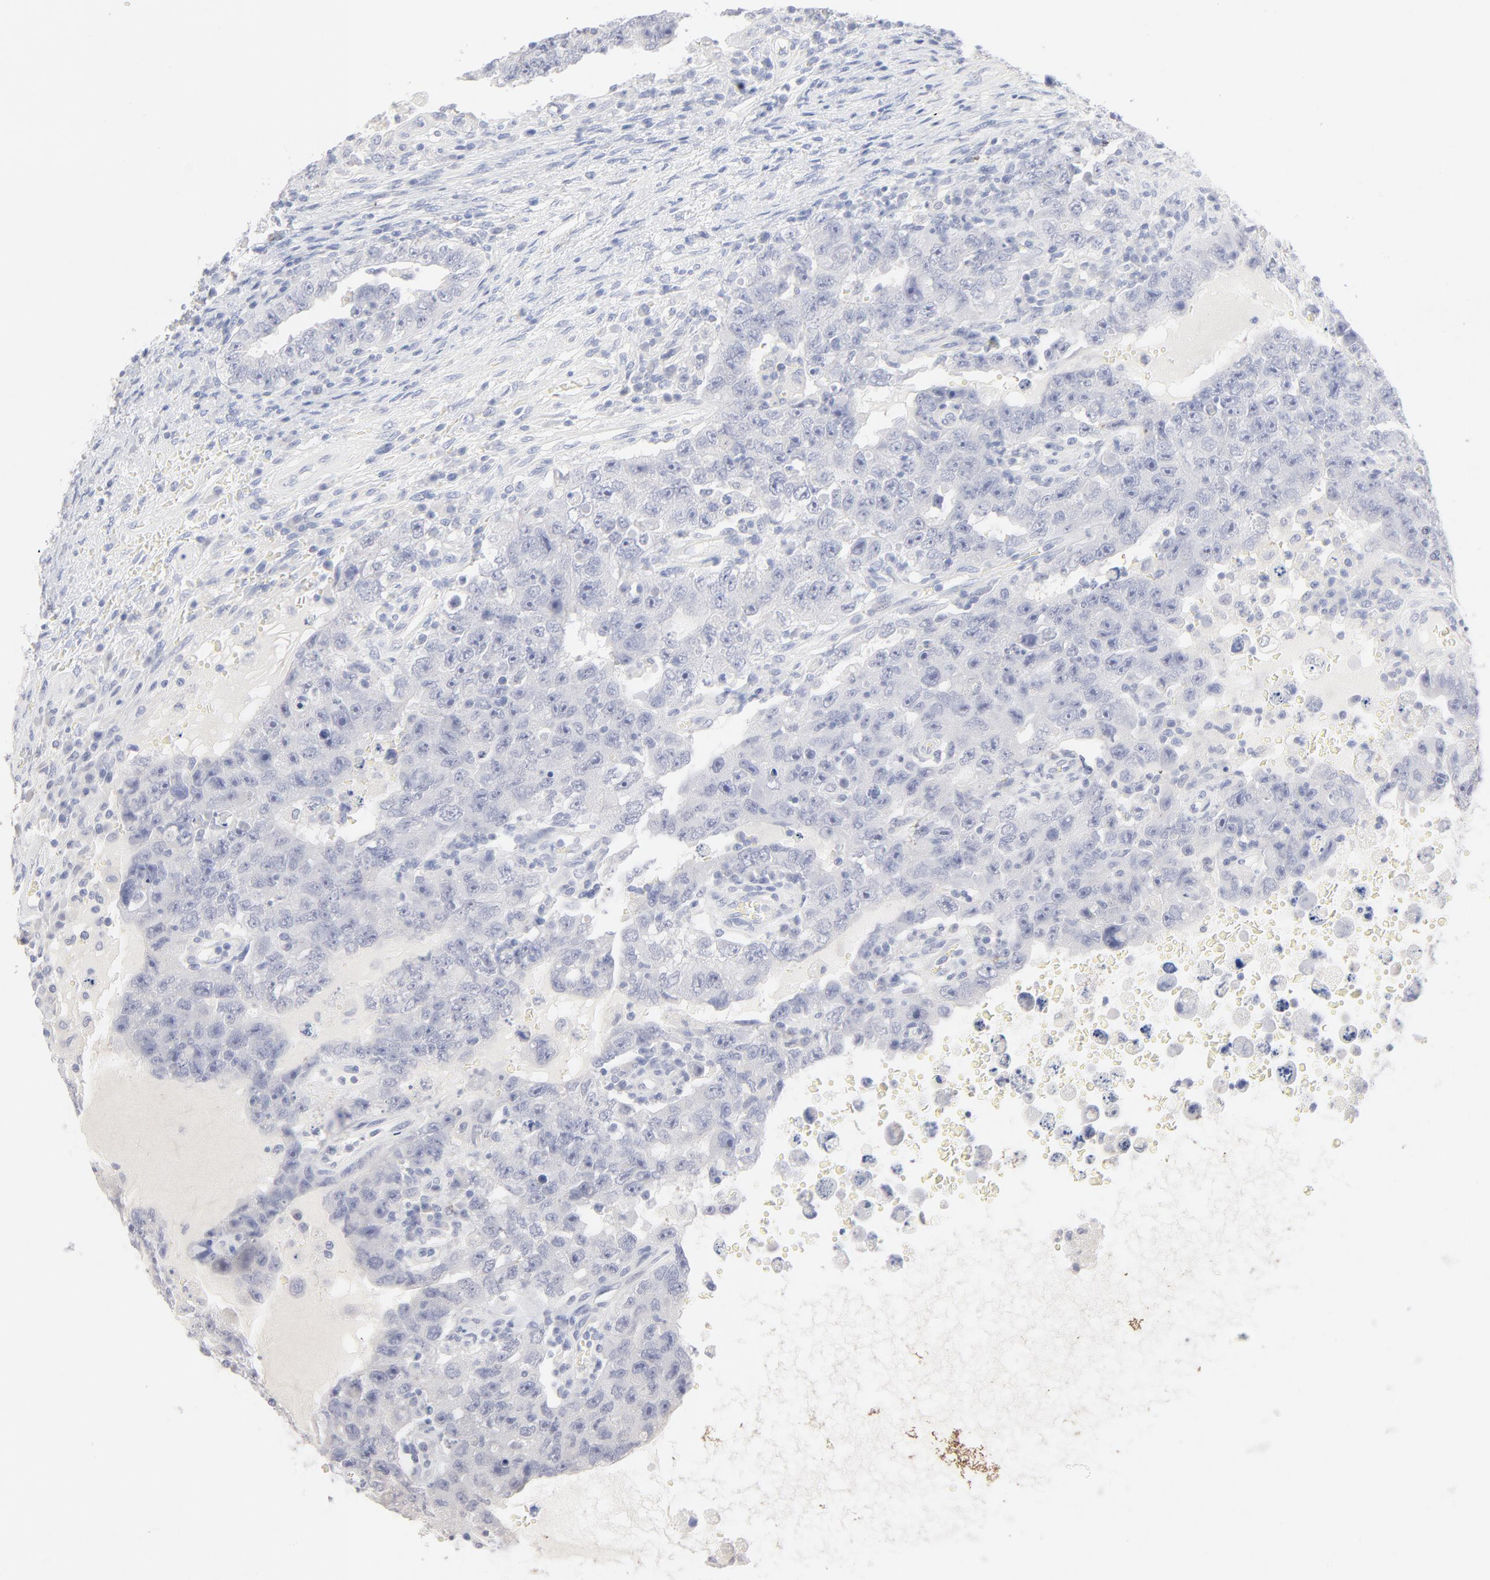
{"staining": {"intensity": "negative", "quantity": "none", "location": "none"}, "tissue": "testis cancer", "cell_type": "Tumor cells", "image_type": "cancer", "snomed": [{"axis": "morphology", "description": "Carcinoma, Embryonal, NOS"}, {"axis": "topography", "description": "Testis"}], "caption": "Image shows no significant protein positivity in tumor cells of testis cancer (embryonal carcinoma).", "gene": "ONECUT1", "patient": {"sex": "male", "age": 26}}